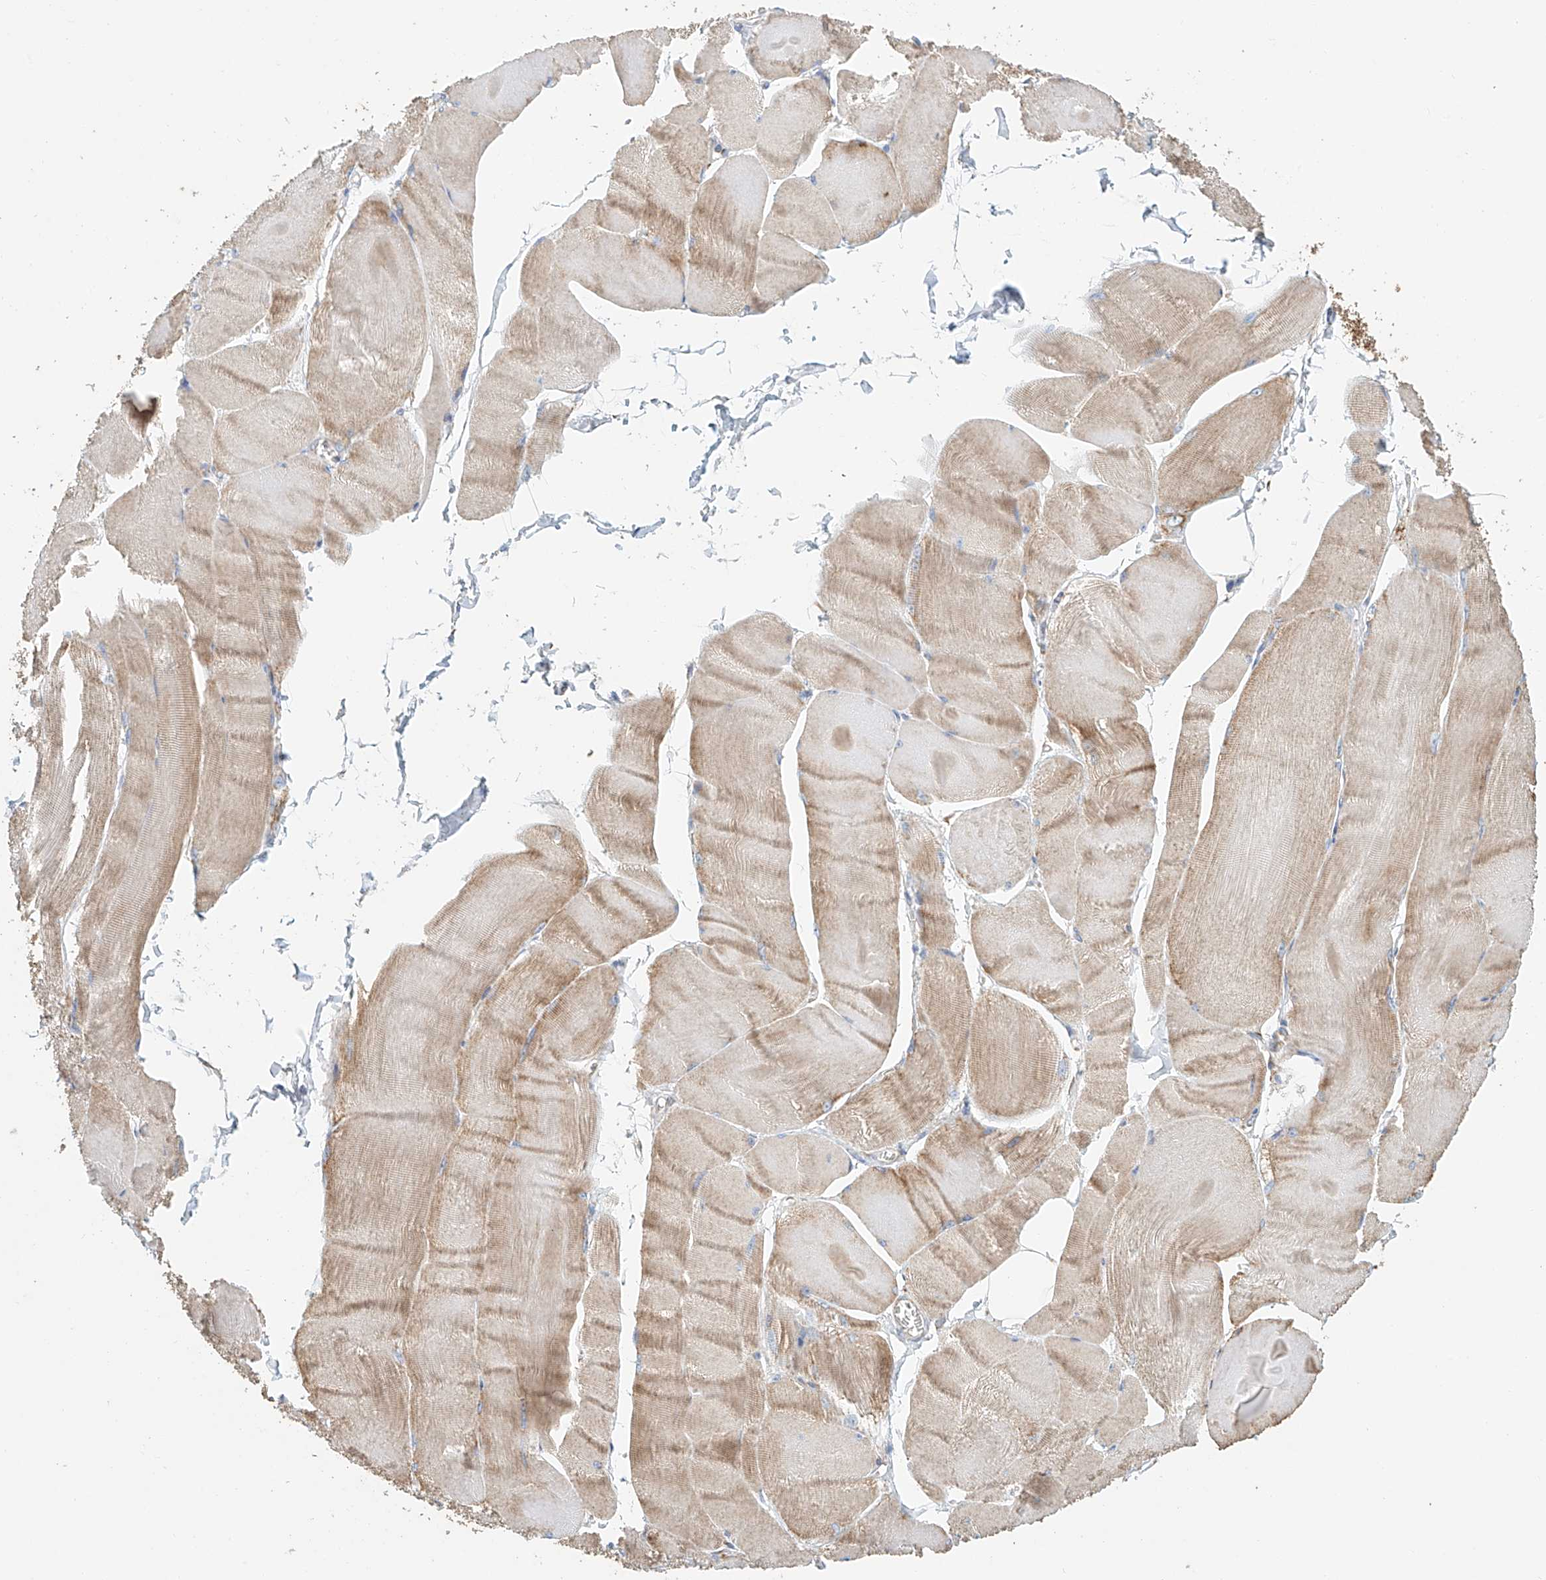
{"staining": {"intensity": "weak", "quantity": ">75%", "location": "cytoplasmic/membranous"}, "tissue": "skeletal muscle", "cell_type": "Myocytes", "image_type": "normal", "snomed": [{"axis": "morphology", "description": "Normal tissue, NOS"}, {"axis": "morphology", "description": "Basal cell carcinoma"}, {"axis": "topography", "description": "Skeletal muscle"}], "caption": "Immunohistochemistry staining of normal skeletal muscle, which displays low levels of weak cytoplasmic/membranous positivity in about >75% of myocytes indicating weak cytoplasmic/membranous protein positivity. The staining was performed using DAB (brown) for protein detection and nuclei were counterstained in hematoxylin (blue).", "gene": "MCL1", "patient": {"sex": "female", "age": 64}}